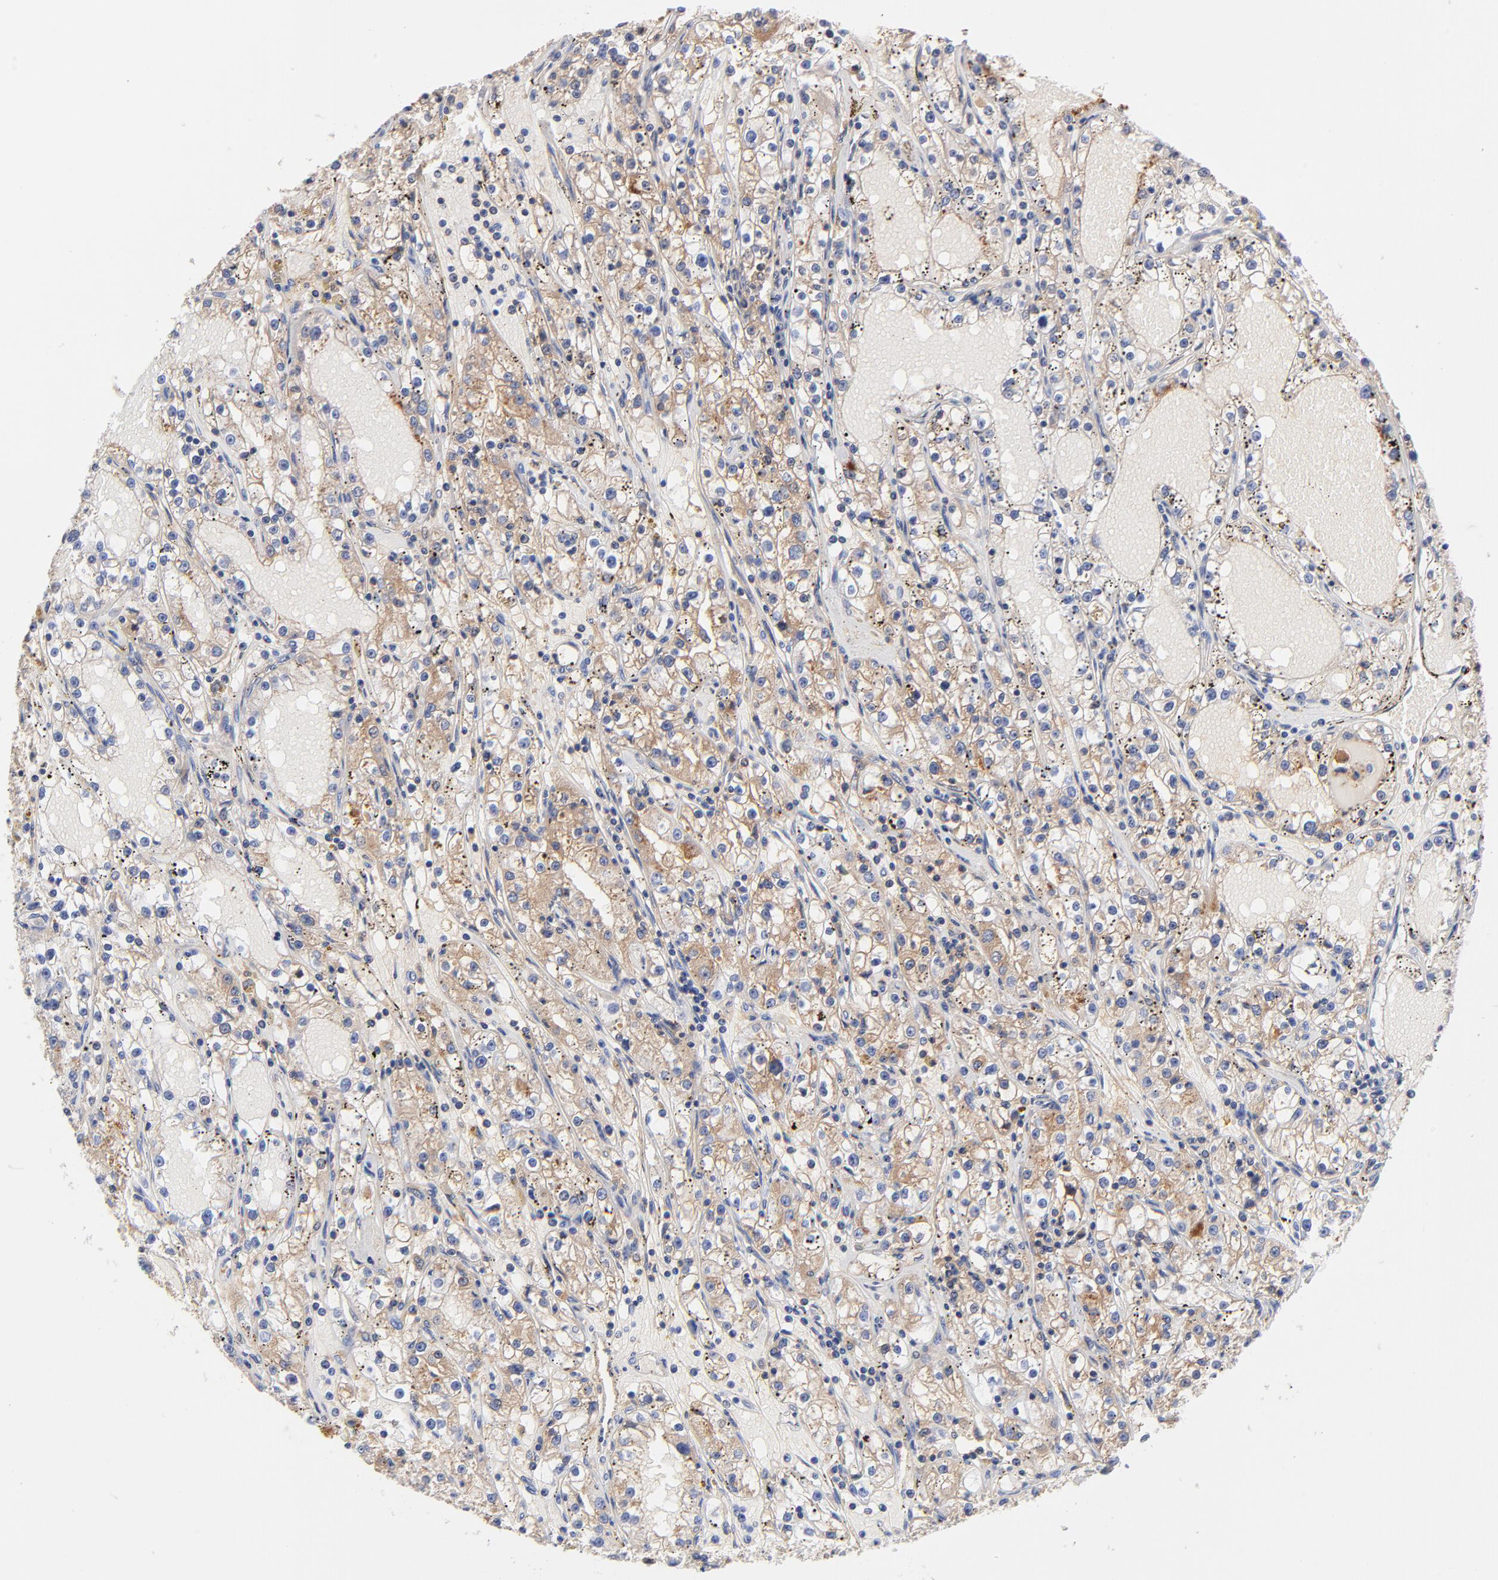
{"staining": {"intensity": "weak", "quantity": ">75%", "location": "cytoplasmic/membranous"}, "tissue": "renal cancer", "cell_type": "Tumor cells", "image_type": "cancer", "snomed": [{"axis": "morphology", "description": "Adenocarcinoma, NOS"}, {"axis": "topography", "description": "Kidney"}], "caption": "Human renal adenocarcinoma stained with a brown dye displays weak cytoplasmic/membranous positive staining in about >75% of tumor cells.", "gene": "IGLV3-10", "patient": {"sex": "male", "age": 56}}